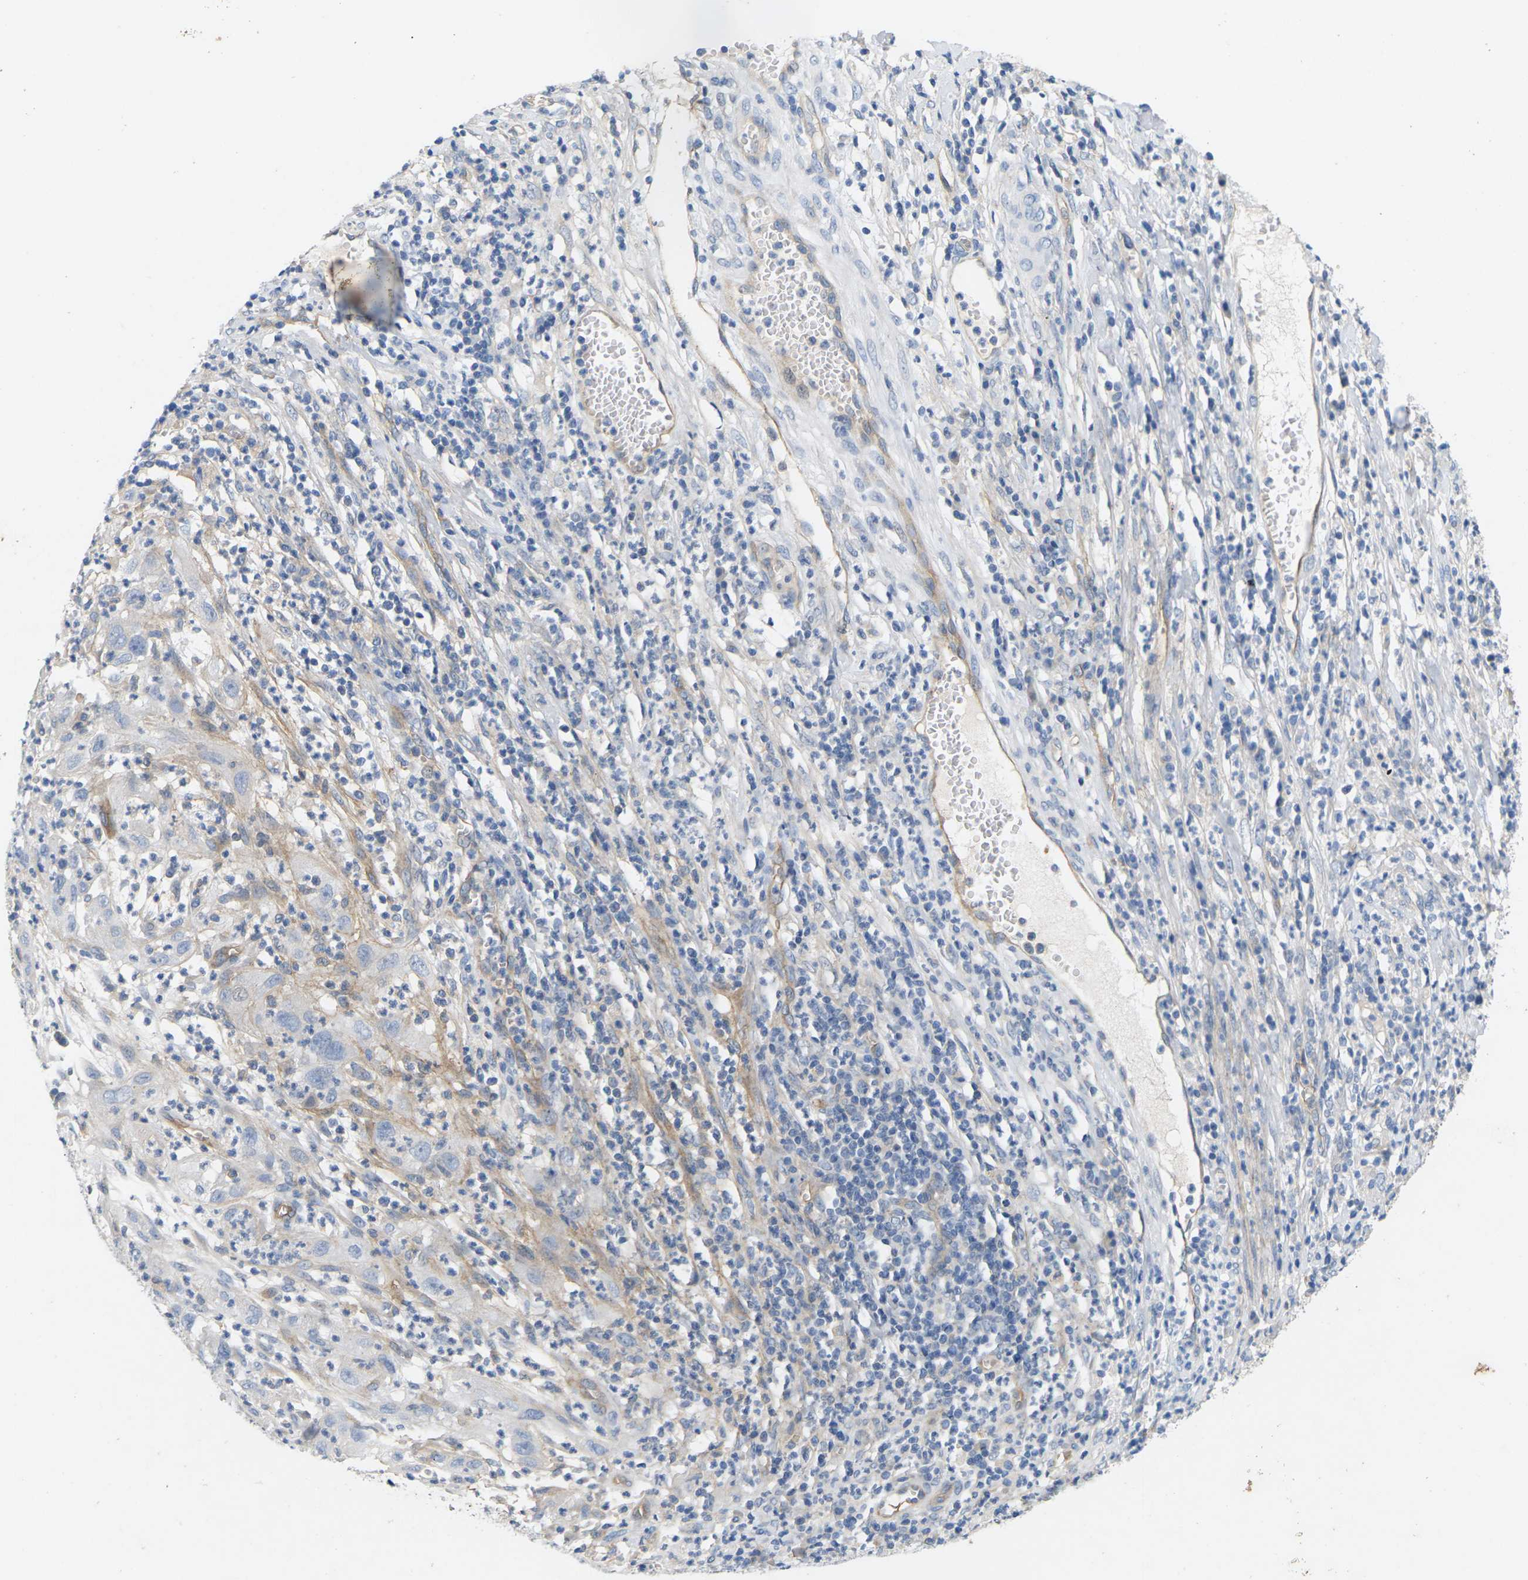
{"staining": {"intensity": "negative", "quantity": "none", "location": "none"}, "tissue": "cervical cancer", "cell_type": "Tumor cells", "image_type": "cancer", "snomed": [{"axis": "morphology", "description": "Squamous cell carcinoma, NOS"}, {"axis": "topography", "description": "Cervix"}], "caption": "Human cervical squamous cell carcinoma stained for a protein using IHC displays no expression in tumor cells.", "gene": "ITGA5", "patient": {"sex": "female", "age": 32}}